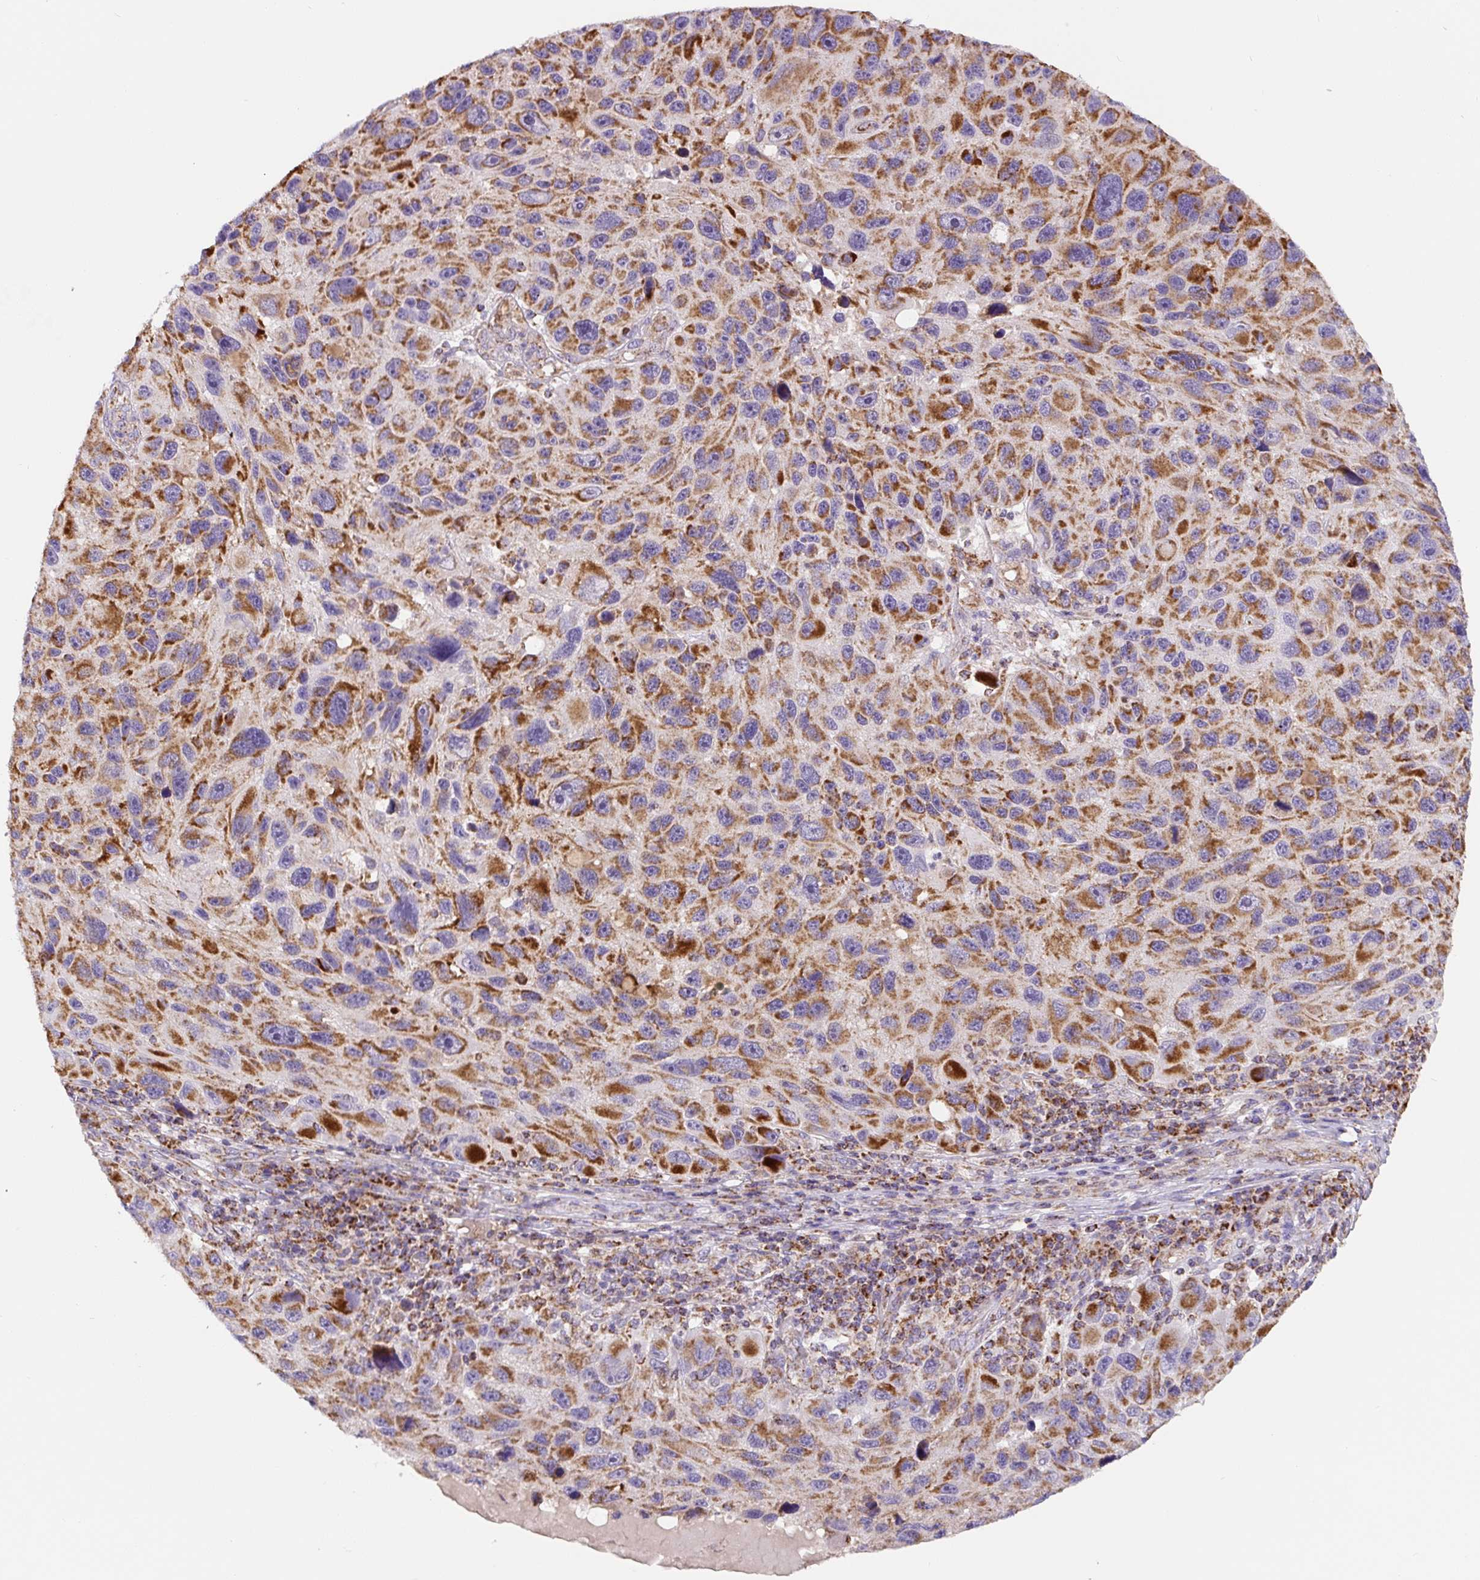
{"staining": {"intensity": "strong", "quantity": ">75%", "location": "cytoplasmic/membranous"}, "tissue": "melanoma", "cell_type": "Tumor cells", "image_type": "cancer", "snomed": [{"axis": "morphology", "description": "Malignant melanoma, NOS"}, {"axis": "topography", "description": "Skin"}], "caption": "The photomicrograph displays a brown stain indicating the presence of a protein in the cytoplasmic/membranous of tumor cells in melanoma.", "gene": "MT-CO2", "patient": {"sex": "male", "age": 53}}